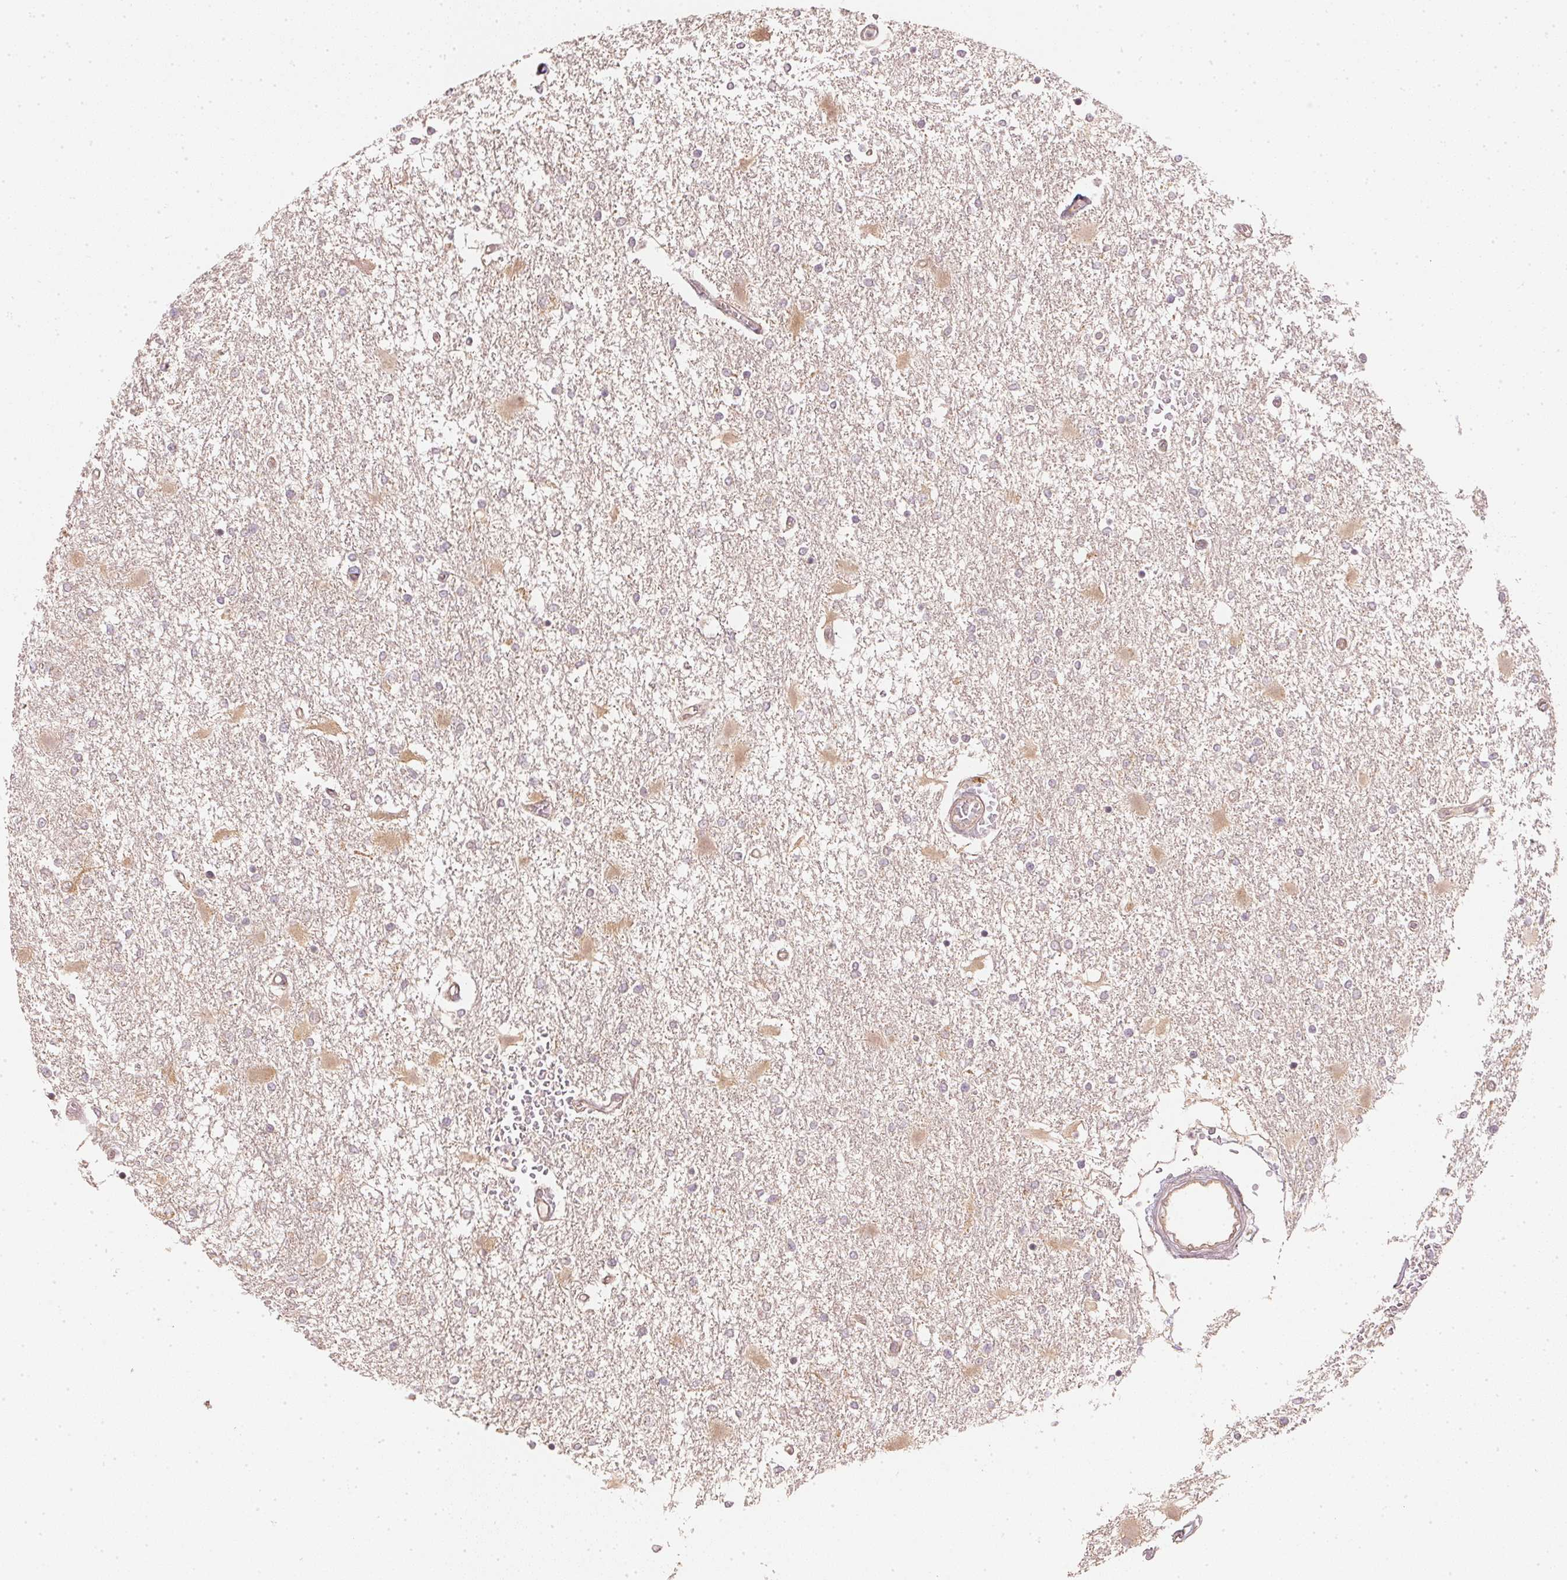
{"staining": {"intensity": "weak", "quantity": "<25%", "location": "cytoplasmic/membranous"}, "tissue": "glioma", "cell_type": "Tumor cells", "image_type": "cancer", "snomed": [{"axis": "morphology", "description": "Glioma, malignant, High grade"}, {"axis": "topography", "description": "Cerebral cortex"}], "caption": "This is an immunohistochemistry (IHC) micrograph of human high-grade glioma (malignant). There is no staining in tumor cells.", "gene": "WDR54", "patient": {"sex": "male", "age": 79}}